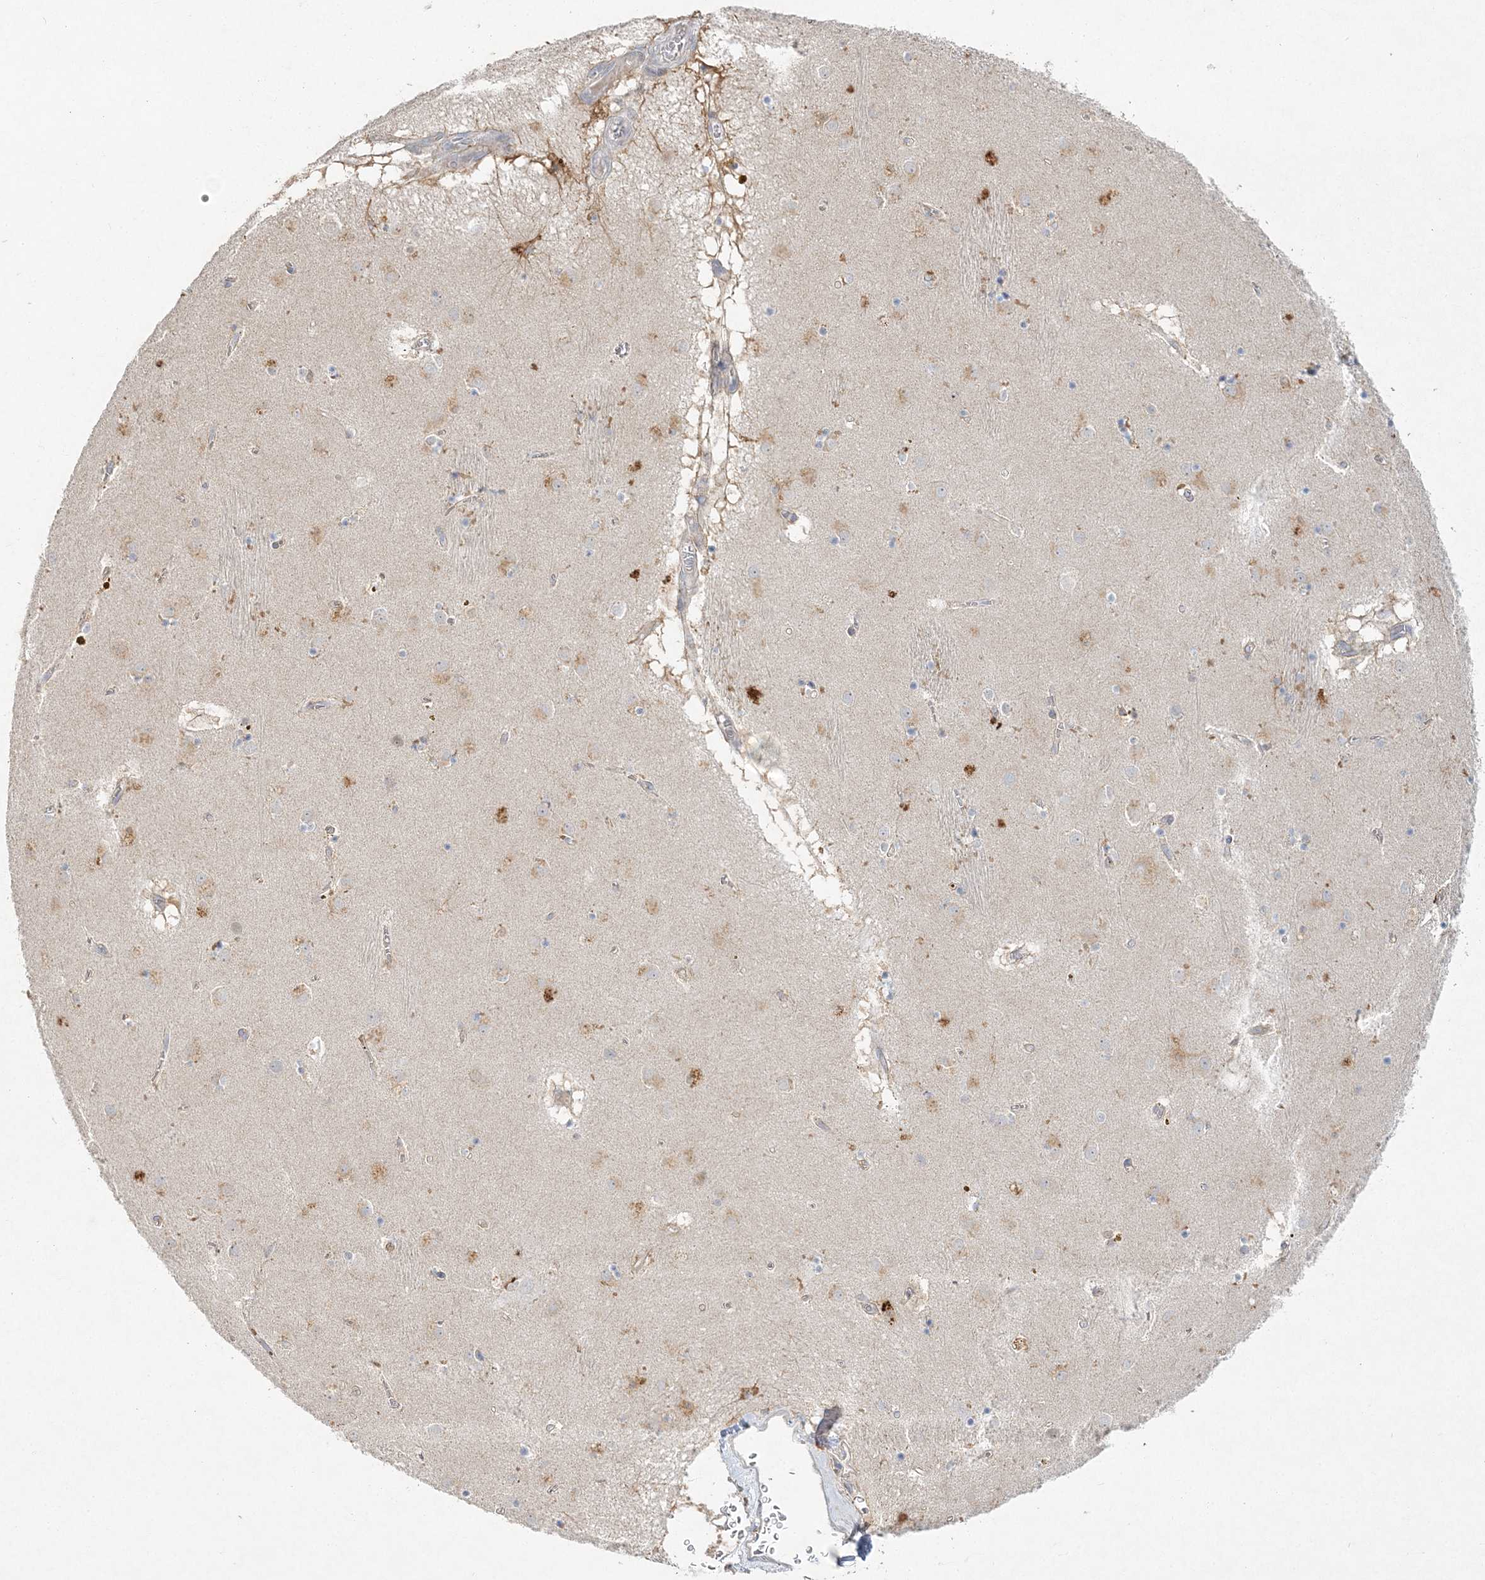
{"staining": {"intensity": "weak", "quantity": "<25%", "location": "cytoplasmic/membranous"}, "tissue": "caudate", "cell_type": "Glial cells", "image_type": "normal", "snomed": [{"axis": "morphology", "description": "Normal tissue, NOS"}, {"axis": "topography", "description": "Lateral ventricle wall"}], "caption": "High power microscopy micrograph of an immunohistochemistry micrograph of benign caudate, revealing no significant positivity in glial cells.", "gene": "MAT2B", "patient": {"sex": "male", "age": 70}}